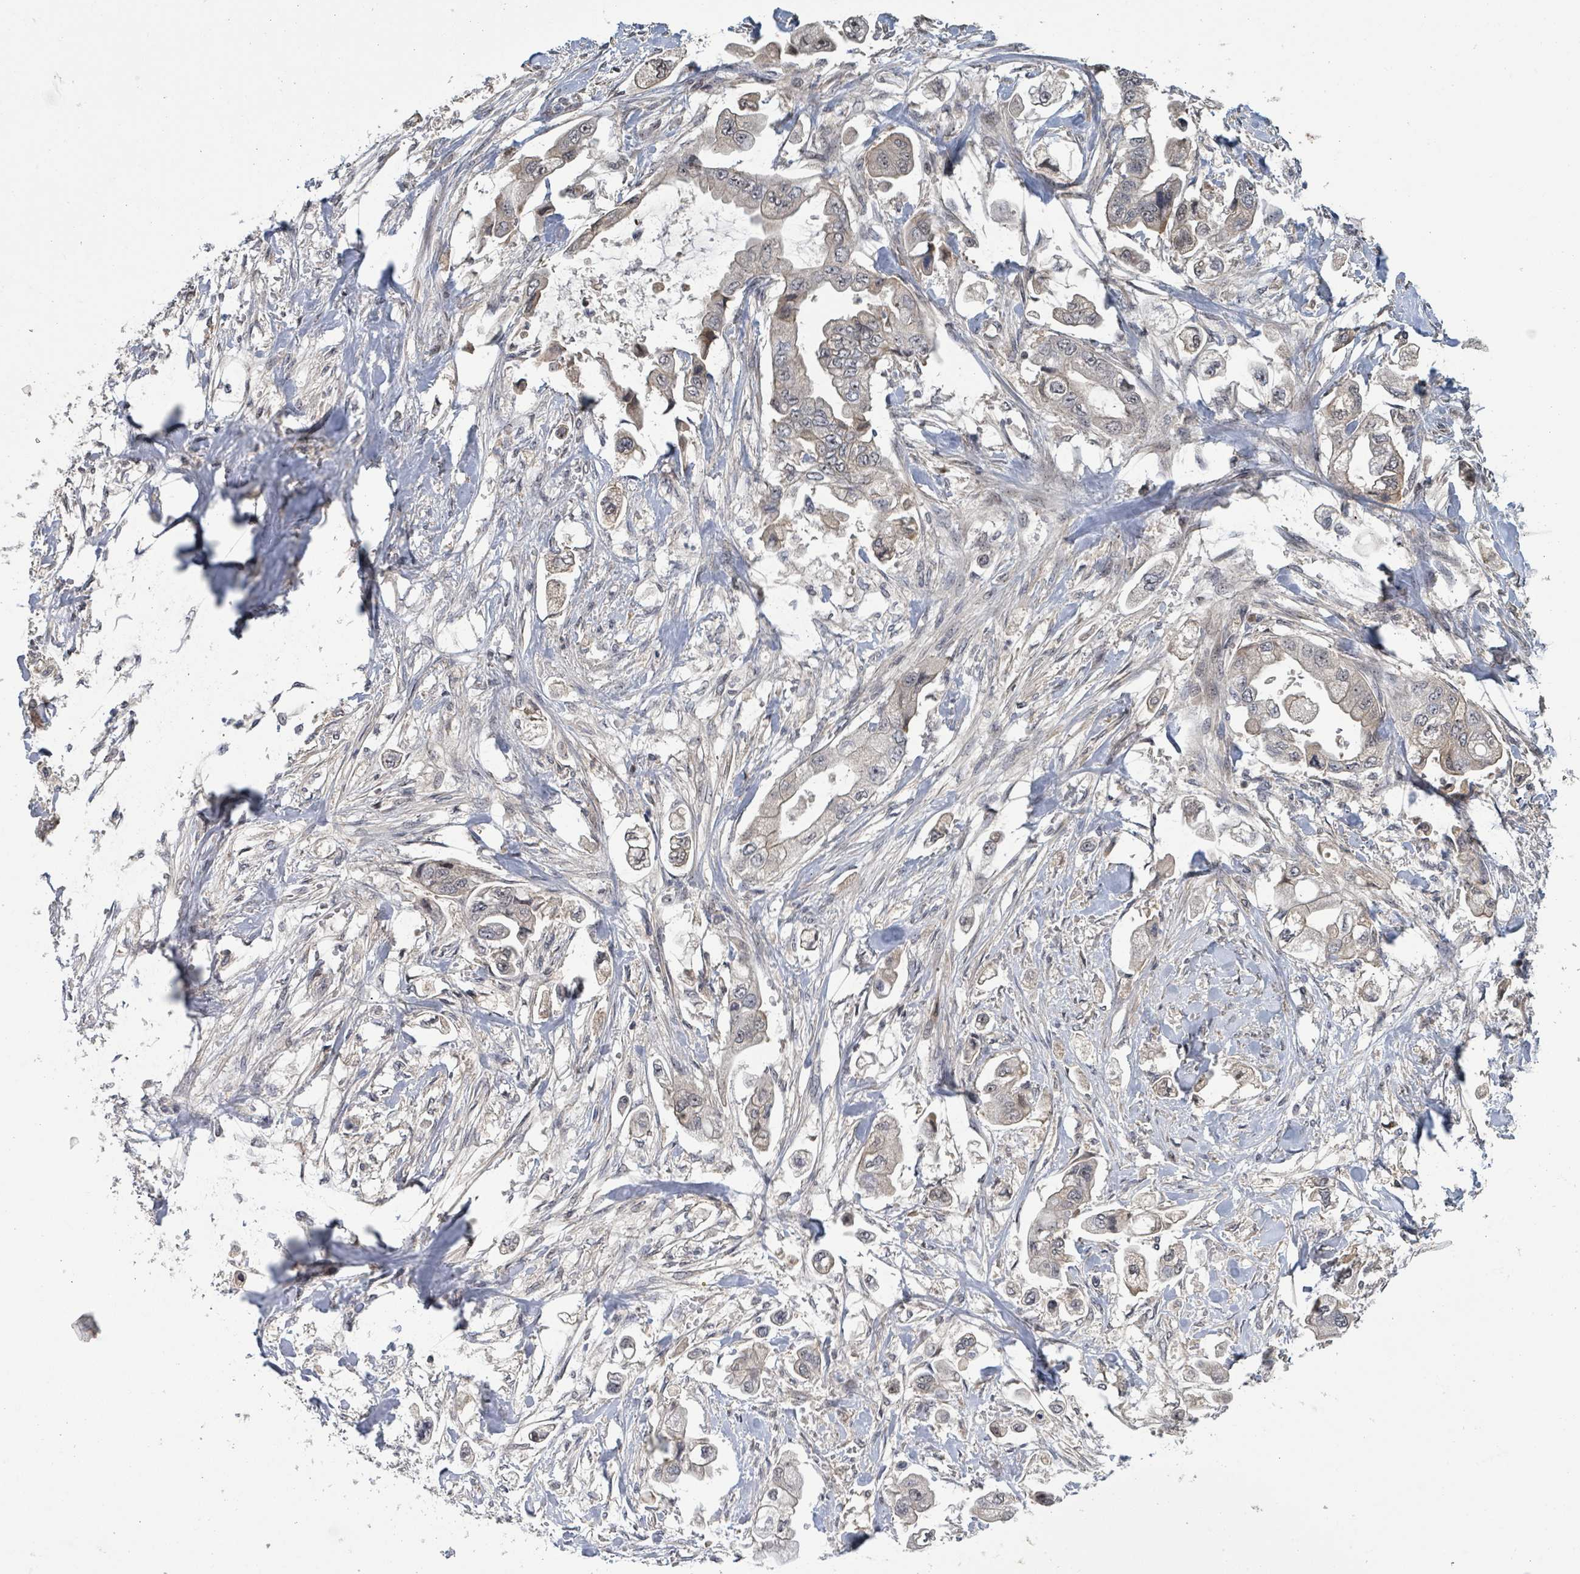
{"staining": {"intensity": "weak", "quantity": "<25%", "location": "nuclear"}, "tissue": "stomach cancer", "cell_type": "Tumor cells", "image_type": "cancer", "snomed": [{"axis": "morphology", "description": "Adenocarcinoma, NOS"}, {"axis": "topography", "description": "Stomach"}], "caption": "Immunohistochemistry (IHC) of human adenocarcinoma (stomach) reveals no staining in tumor cells.", "gene": "ZBTB14", "patient": {"sex": "male", "age": 62}}